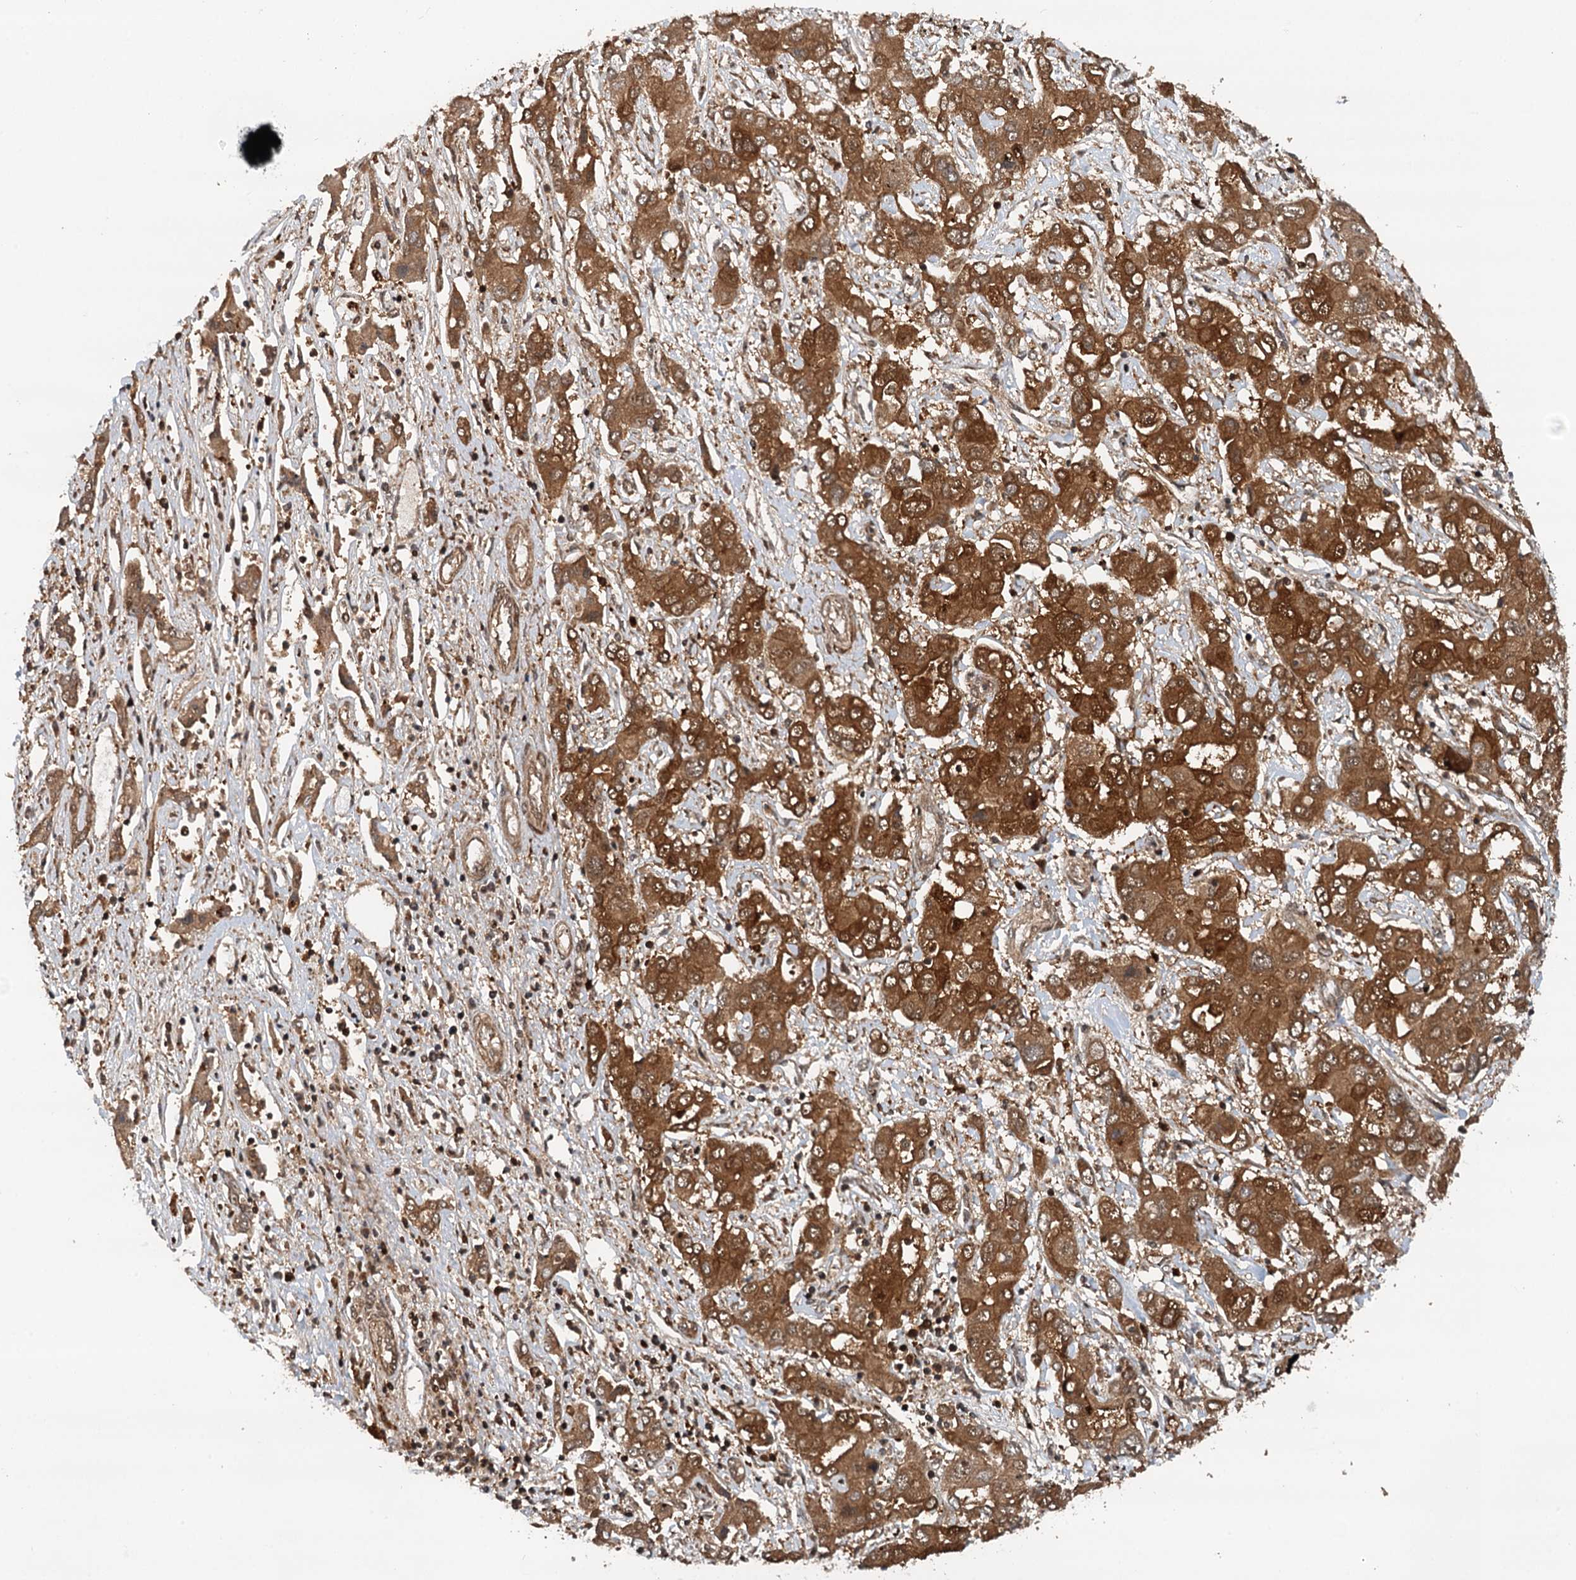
{"staining": {"intensity": "strong", "quantity": ">75%", "location": "cytoplasmic/membranous,nuclear"}, "tissue": "liver cancer", "cell_type": "Tumor cells", "image_type": "cancer", "snomed": [{"axis": "morphology", "description": "Cholangiocarcinoma"}, {"axis": "topography", "description": "Liver"}], "caption": "Liver cholangiocarcinoma was stained to show a protein in brown. There is high levels of strong cytoplasmic/membranous and nuclear positivity in about >75% of tumor cells. Immunohistochemistry (ihc) stains the protein of interest in brown and the nuclei are stained blue.", "gene": "STUB1", "patient": {"sex": "male", "age": 67}}